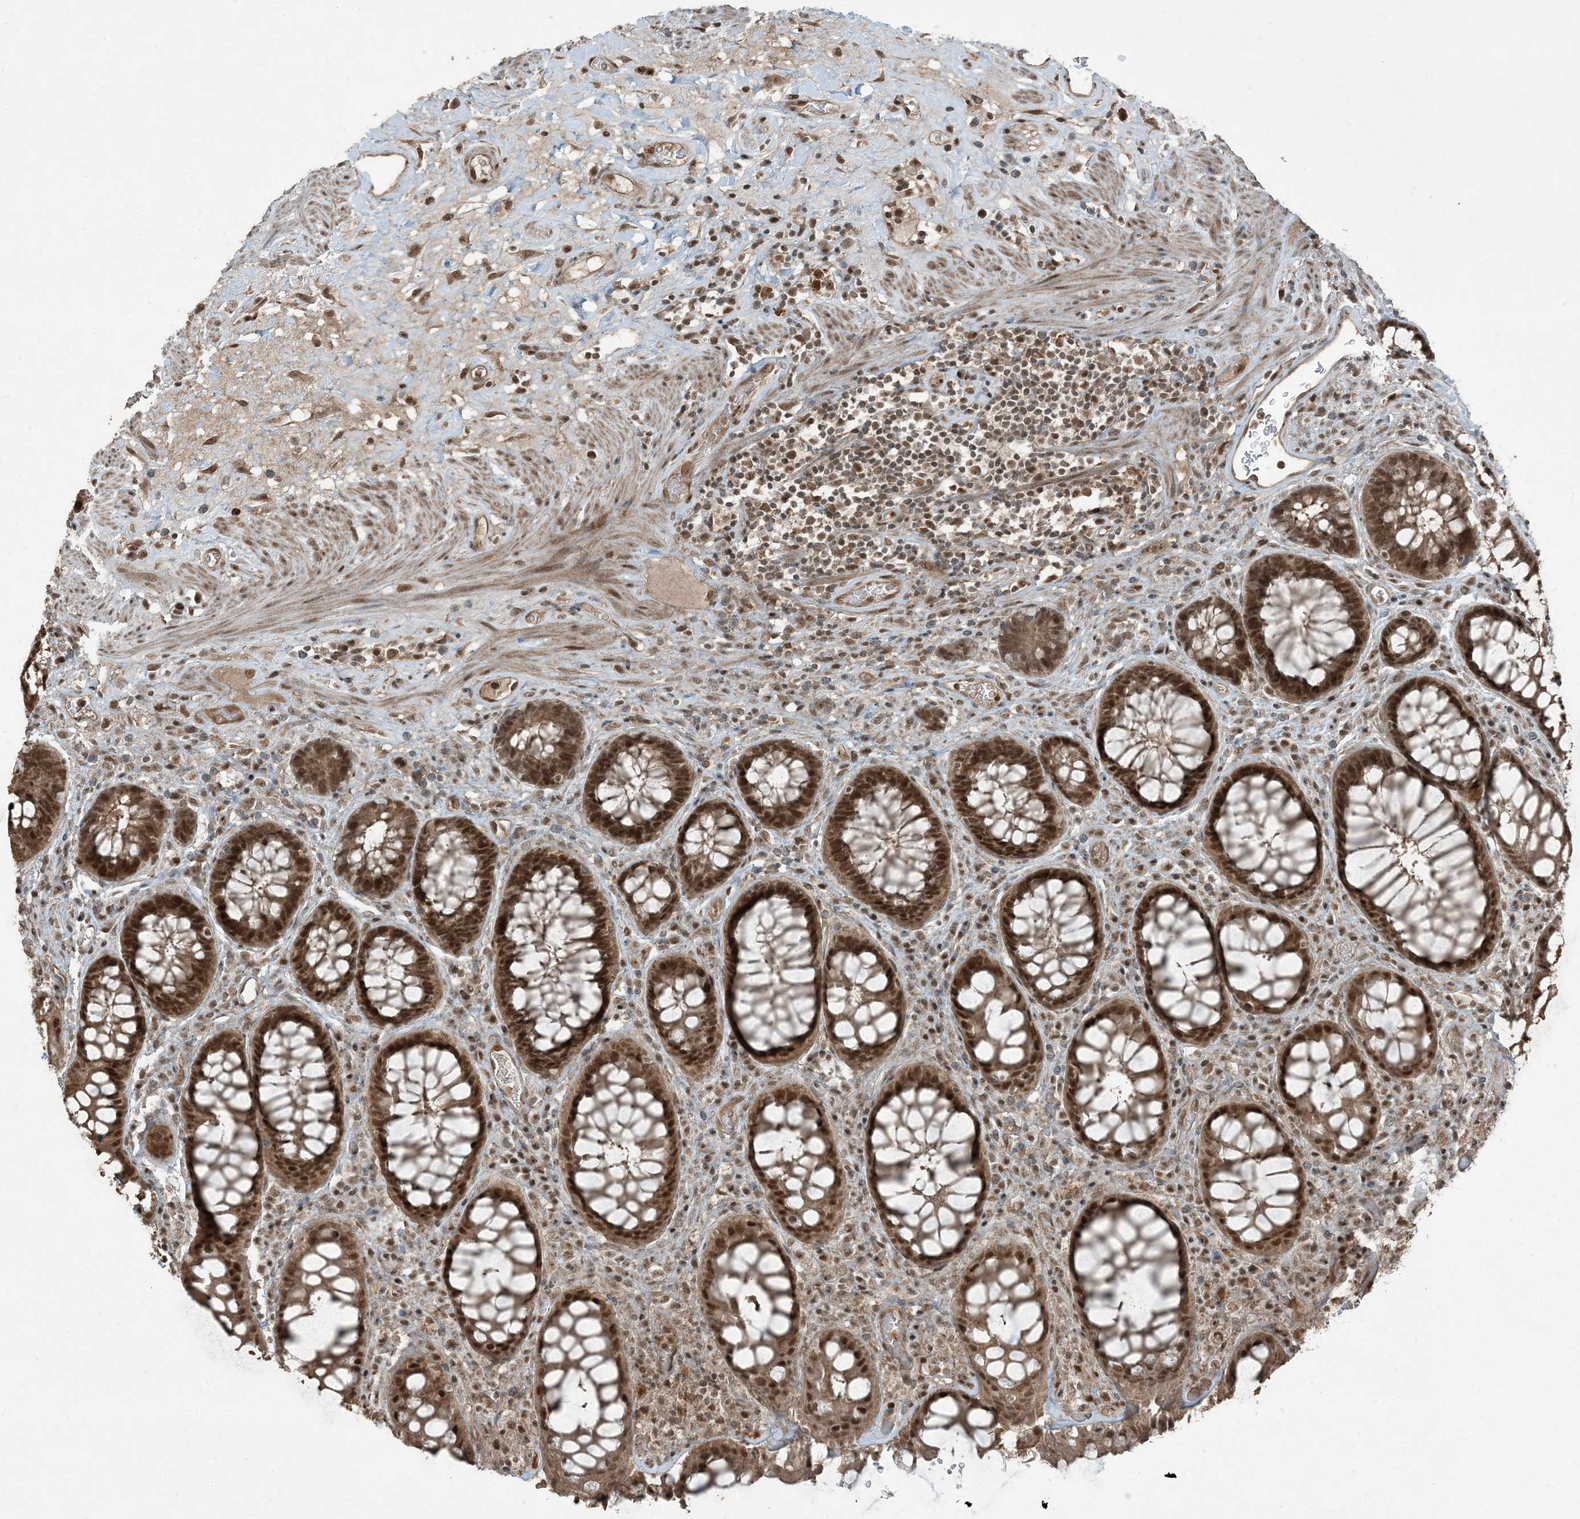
{"staining": {"intensity": "strong", "quantity": ">75%", "location": "cytoplasmic/membranous,nuclear"}, "tissue": "rectum", "cell_type": "Glandular cells", "image_type": "normal", "snomed": [{"axis": "morphology", "description": "Normal tissue, NOS"}, {"axis": "topography", "description": "Rectum"}], "caption": "Immunohistochemistry histopathology image of unremarkable rectum: human rectum stained using IHC reveals high levels of strong protein expression localized specifically in the cytoplasmic/membranous,nuclear of glandular cells, appearing as a cytoplasmic/membranous,nuclear brown color.", "gene": "TRAPPC12", "patient": {"sex": "male", "age": 64}}